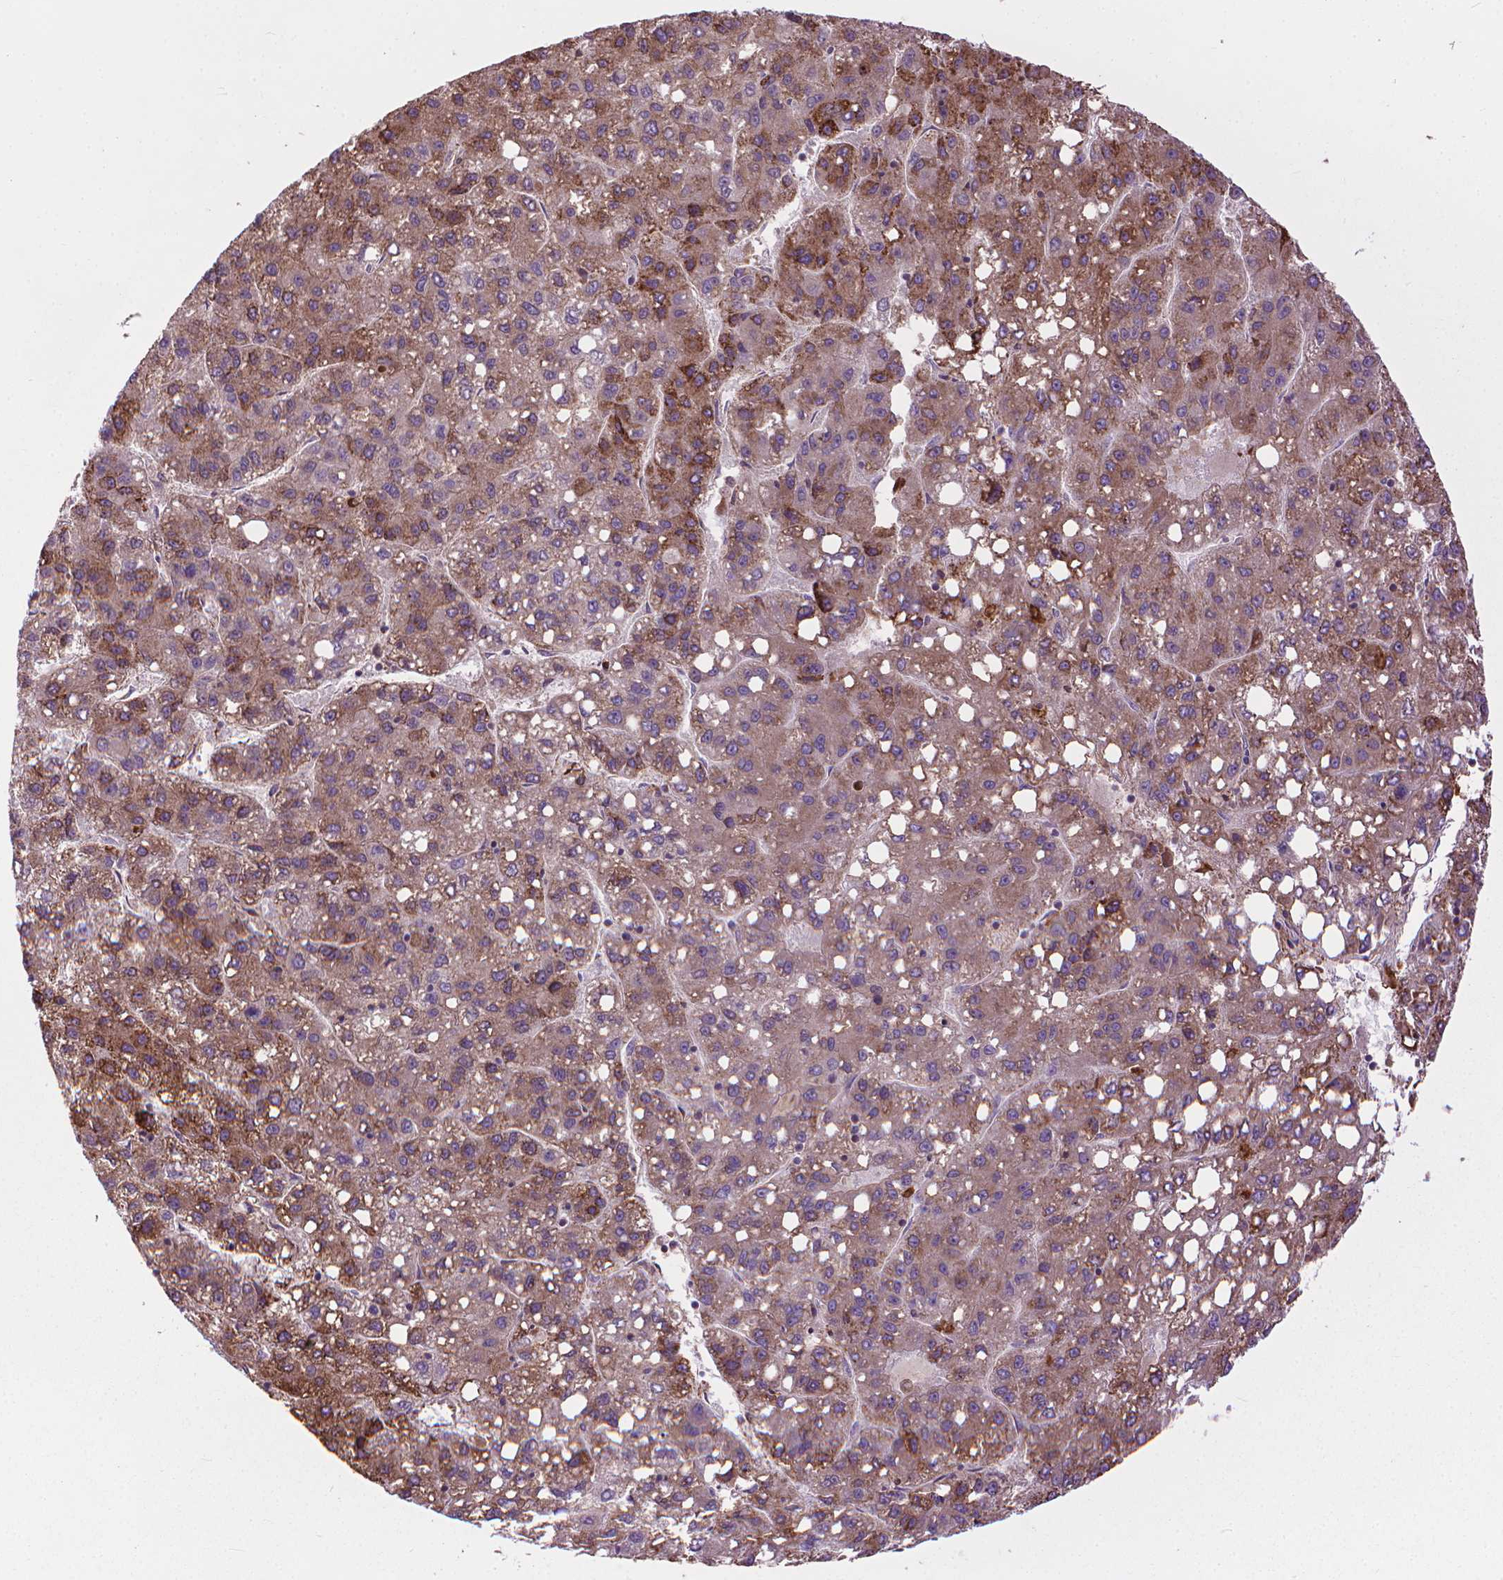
{"staining": {"intensity": "weak", "quantity": "25%-75%", "location": "cytoplasmic/membranous"}, "tissue": "liver cancer", "cell_type": "Tumor cells", "image_type": "cancer", "snomed": [{"axis": "morphology", "description": "Carcinoma, Hepatocellular, NOS"}, {"axis": "topography", "description": "Liver"}], "caption": "Brown immunohistochemical staining in liver cancer (hepatocellular carcinoma) demonstrates weak cytoplasmic/membranous positivity in approximately 25%-75% of tumor cells. The protein is shown in brown color, while the nuclei are stained blue.", "gene": "MYH14", "patient": {"sex": "female", "age": 82}}